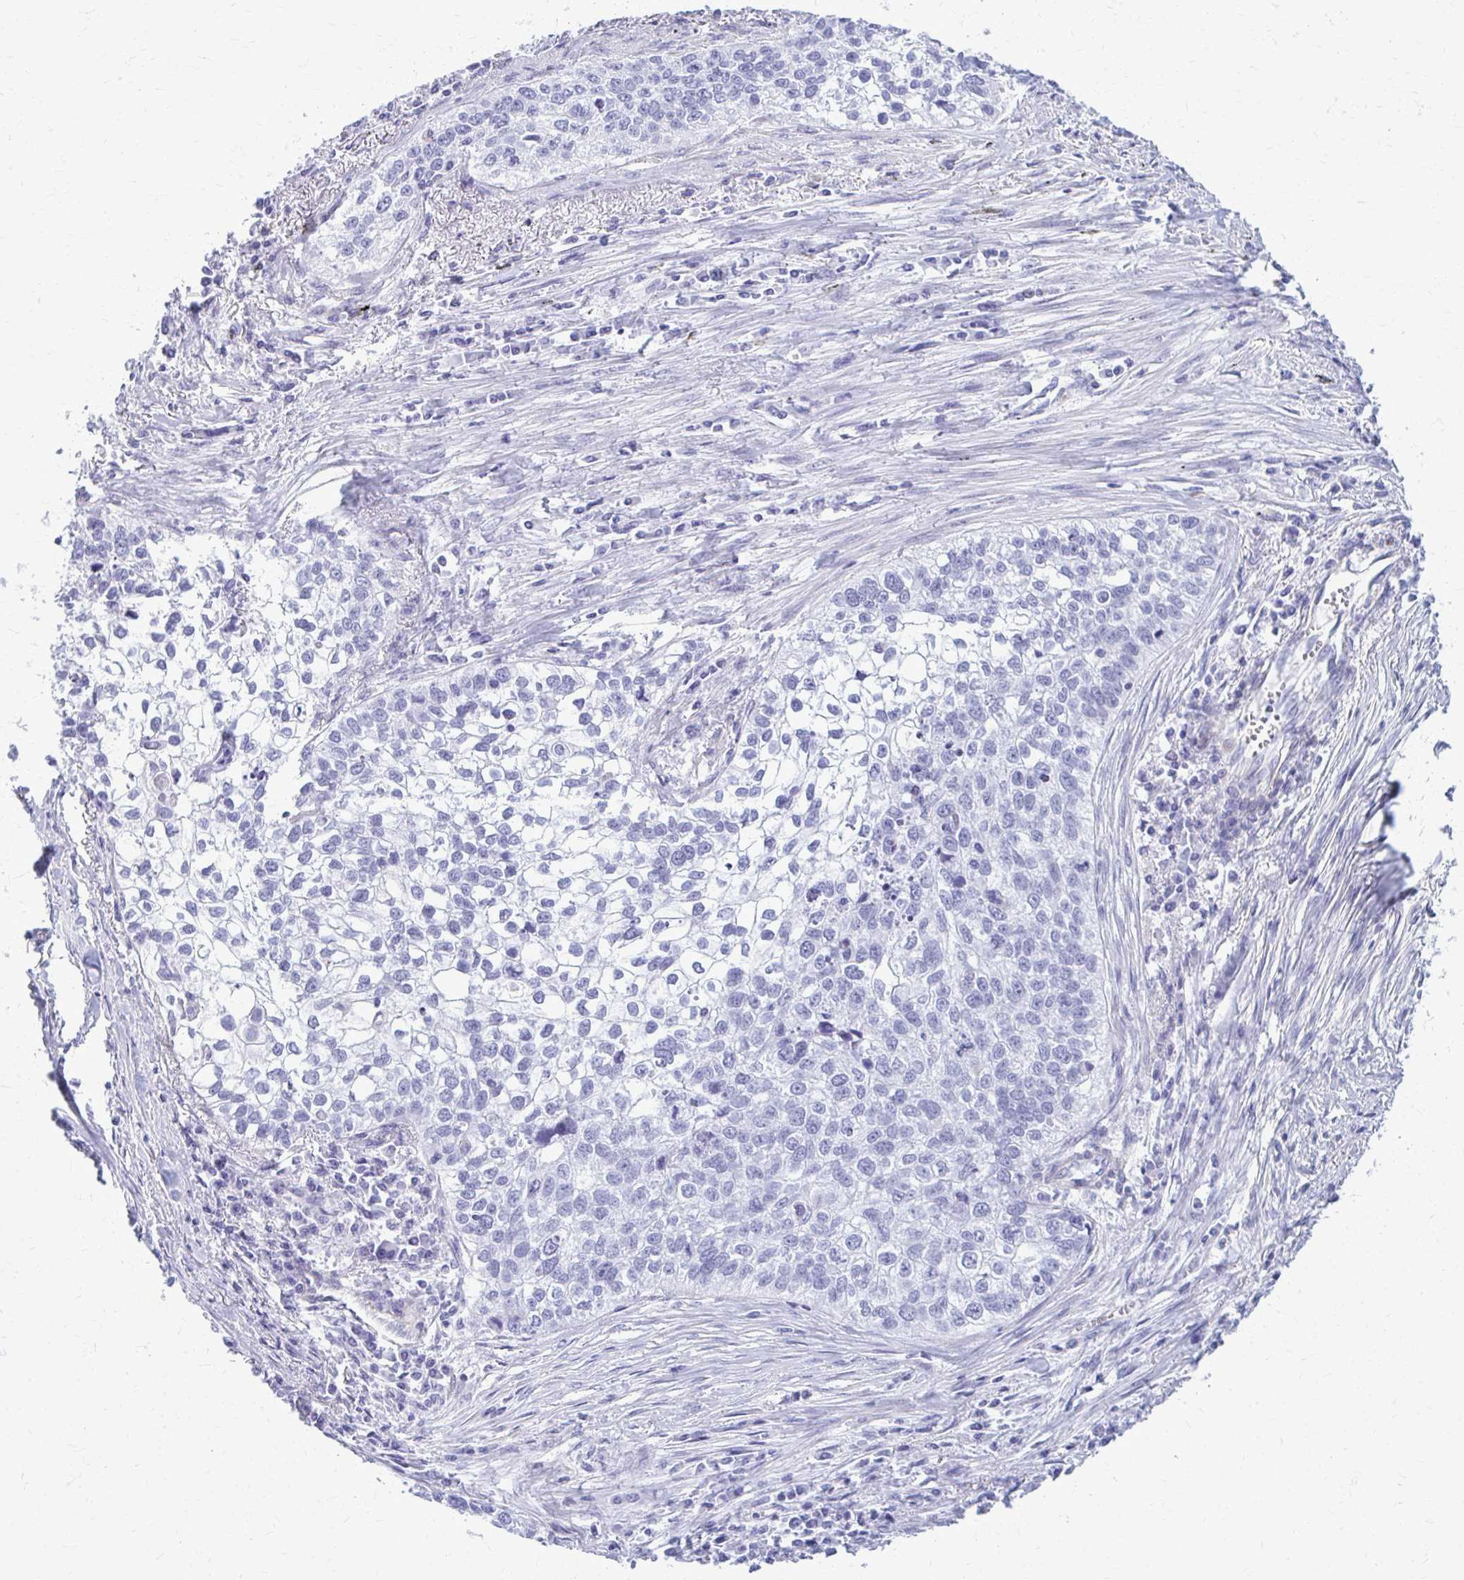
{"staining": {"intensity": "negative", "quantity": "none", "location": "none"}, "tissue": "lung cancer", "cell_type": "Tumor cells", "image_type": "cancer", "snomed": [{"axis": "morphology", "description": "Squamous cell carcinoma, NOS"}, {"axis": "topography", "description": "Lung"}], "caption": "Tumor cells are negative for protein expression in human squamous cell carcinoma (lung). Nuclei are stained in blue.", "gene": "GFAP", "patient": {"sex": "male", "age": 74}}